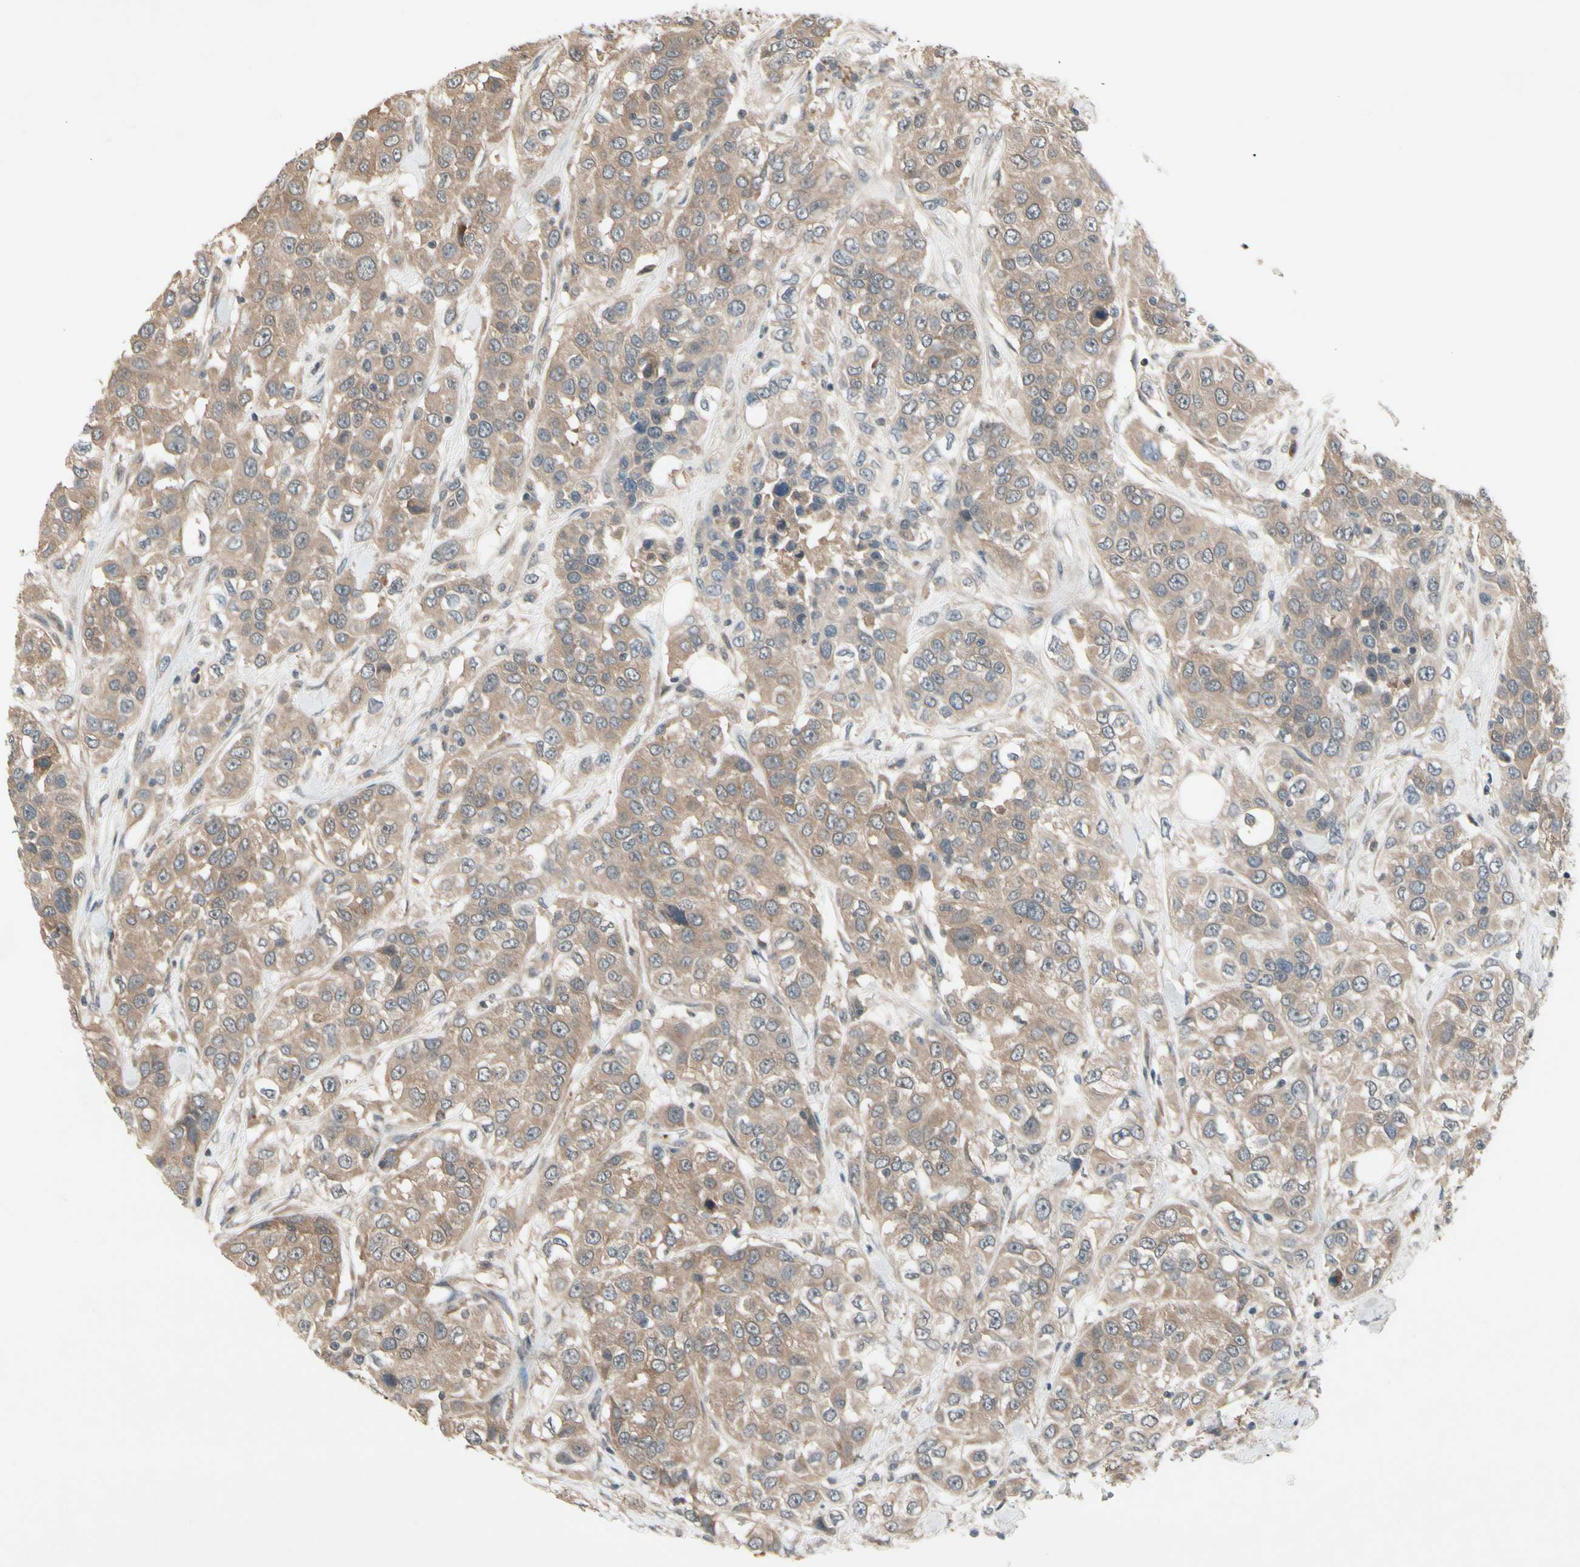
{"staining": {"intensity": "moderate", "quantity": ">75%", "location": "cytoplasmic/membranous"}, "tissue": "urothelial cancer", "cell_type": "Tumor cells", "image_type": "cancer", "snomed": [{"axis": "morphology", "description": "Urothelial carcinoma, High grade"}, {"axis": "topography", "description": "Urinary bladder"}], "caption": "Brown immunohistochemical staining in high-grade urothelial carcinoma displays moderate cytoplasmic/membranous expression in about >75% of tumor cells.", "gene": "NSF", "patient": {"sex": "female", "age": 80}}